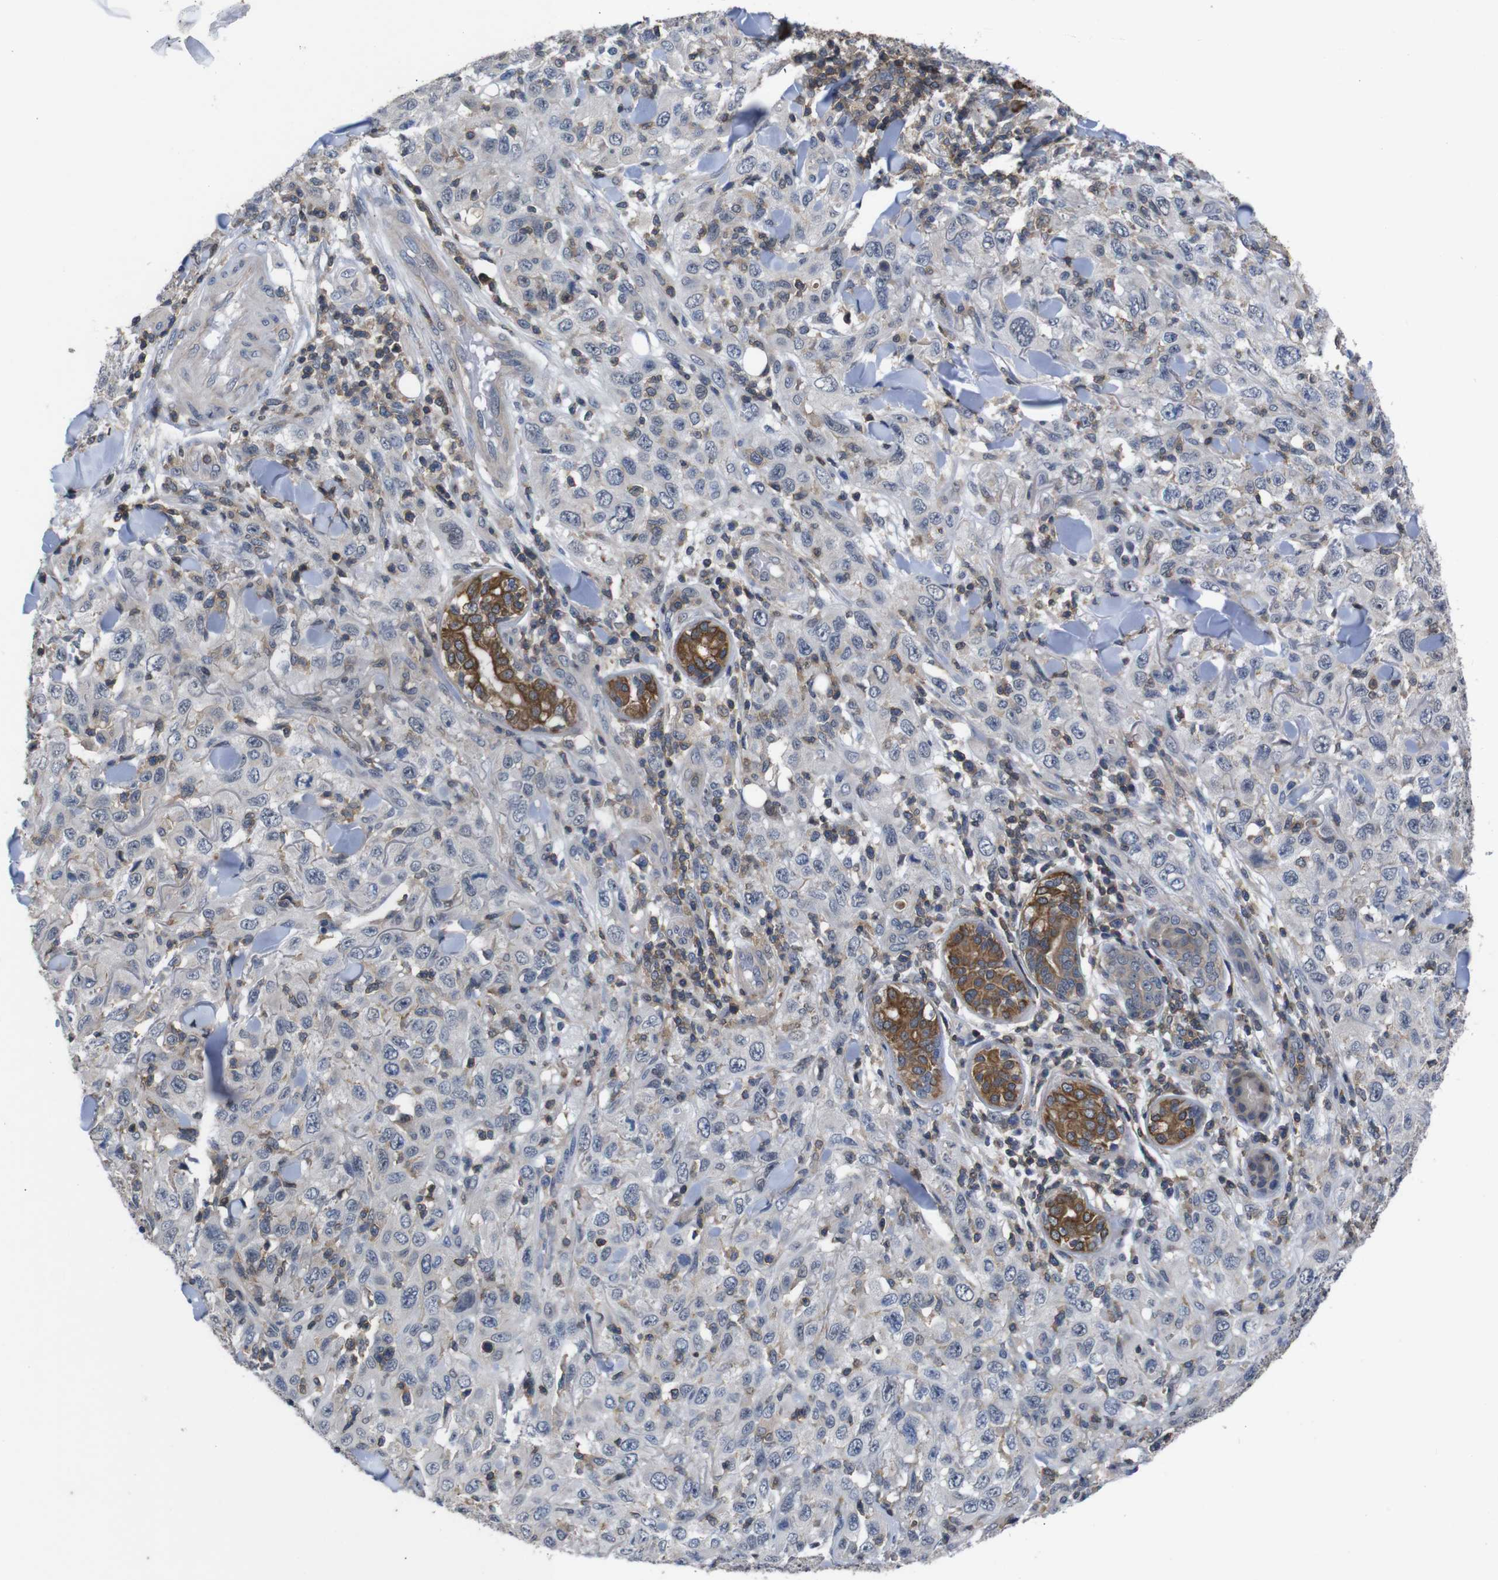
{"staining": {"intensity": "weak", "quantity": "<25%", "location": "cytoplasmic/membranous"}, "tissue": "skin cancer", "cell_type": "Tumor cells", "image_type": "cancer", "snomed": [{"axis": "morphology", "description": "Squamous cell carcinoma, NOS"}, {"axis": "topography", "description": "Skin"}], "caption": "Tumor cells are negative for protein expression in human squamous cell carcinoma (skin).", "gene": "BRWD3", "patient": {"sex": "female", "age": 88}}